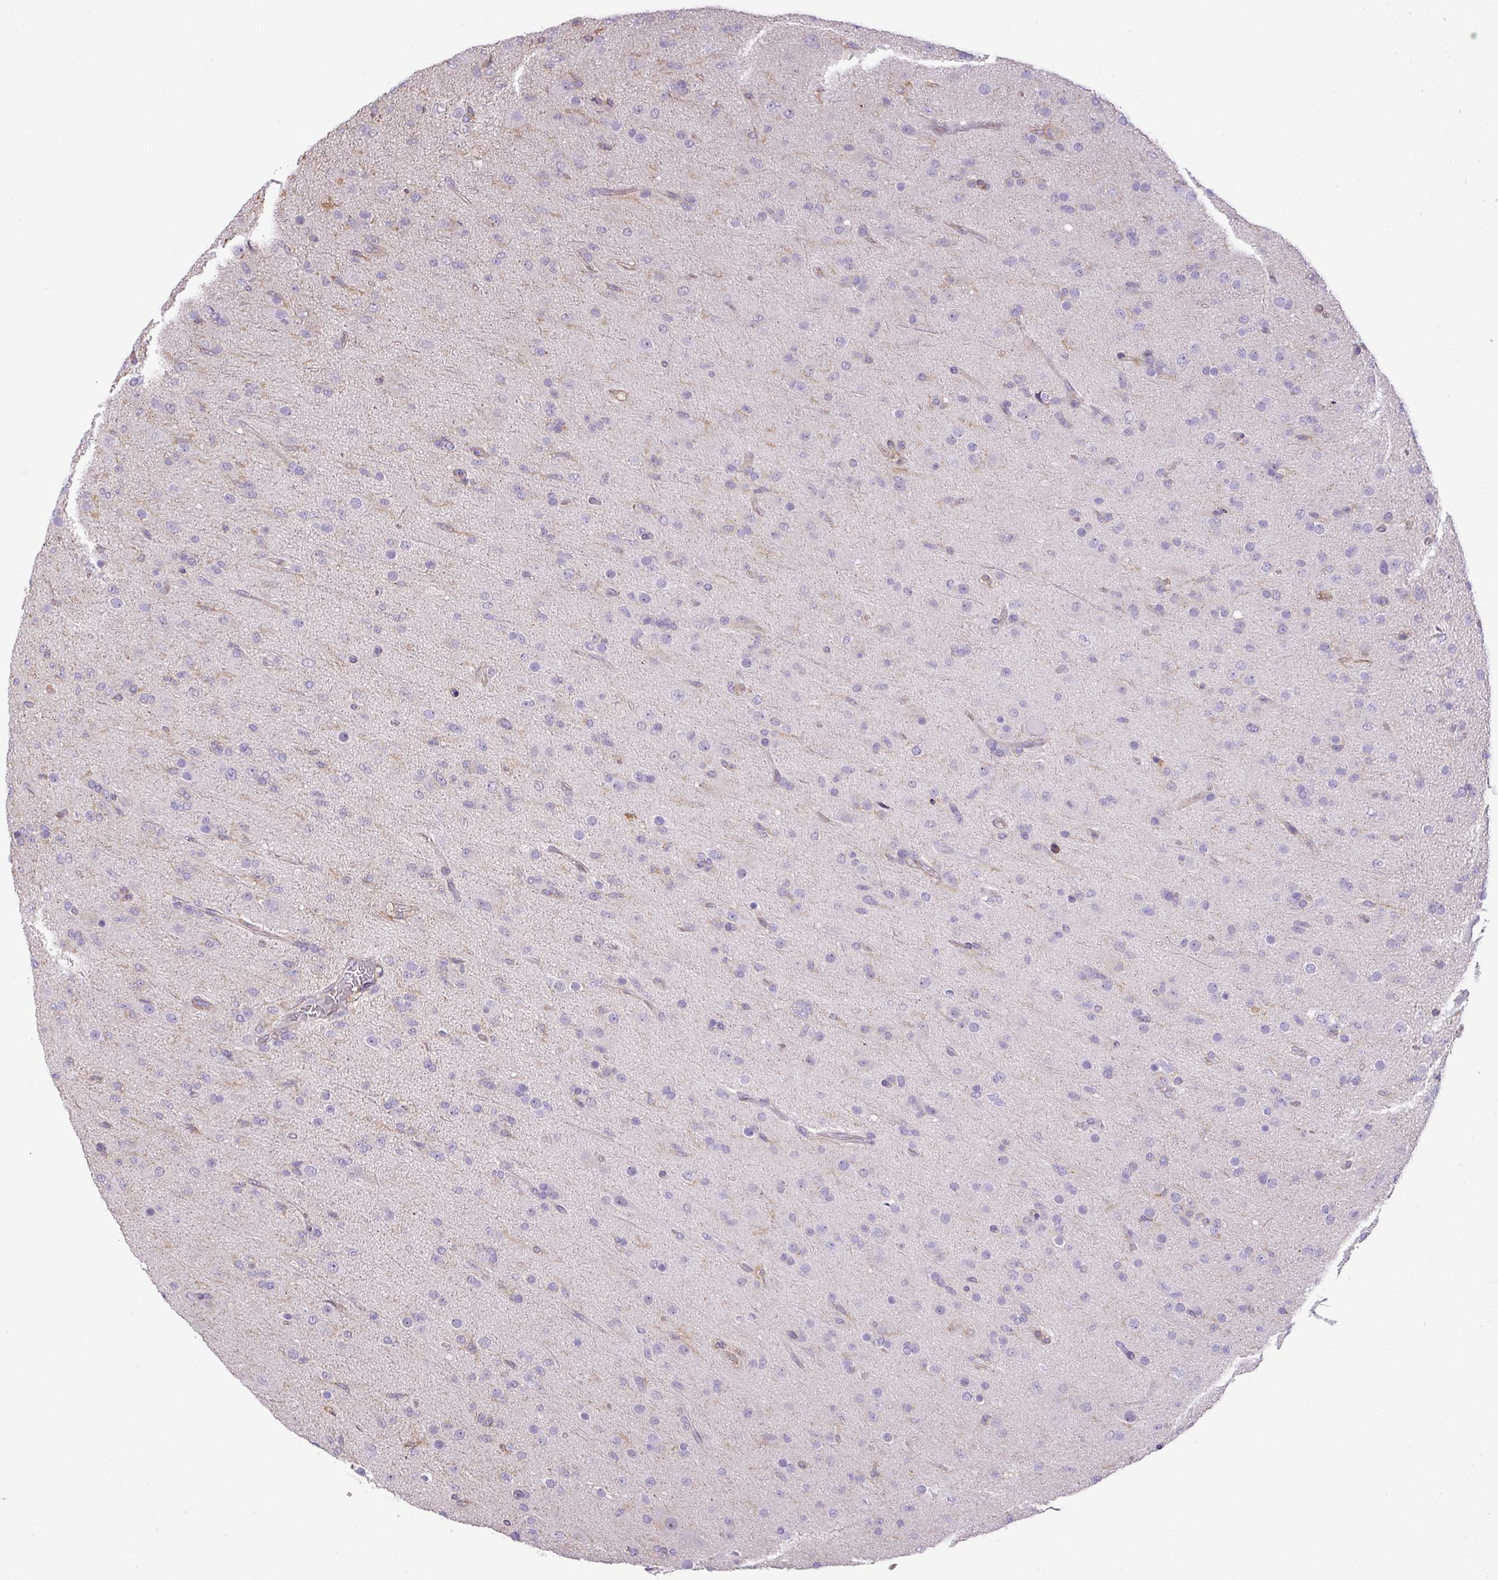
{"staining": {"intensity": "negative", "quantity": "none", "location": "none"}, "tissue": "glioma", "cell_type": "Tumor cells", "image_type": "cancer", "snomed": [{"axis": "morphology", "description": "Glioma, malignant, Low grade"}, {"axis": "topography", "description": "Brain"}], "caption": "IHC image of neoplastic tissue: human glioma stained with DAB exhibits no significant protein expression in tumor cells.", "gene": "LRRC41", "patient": {"sex": "male", "age": 65}}